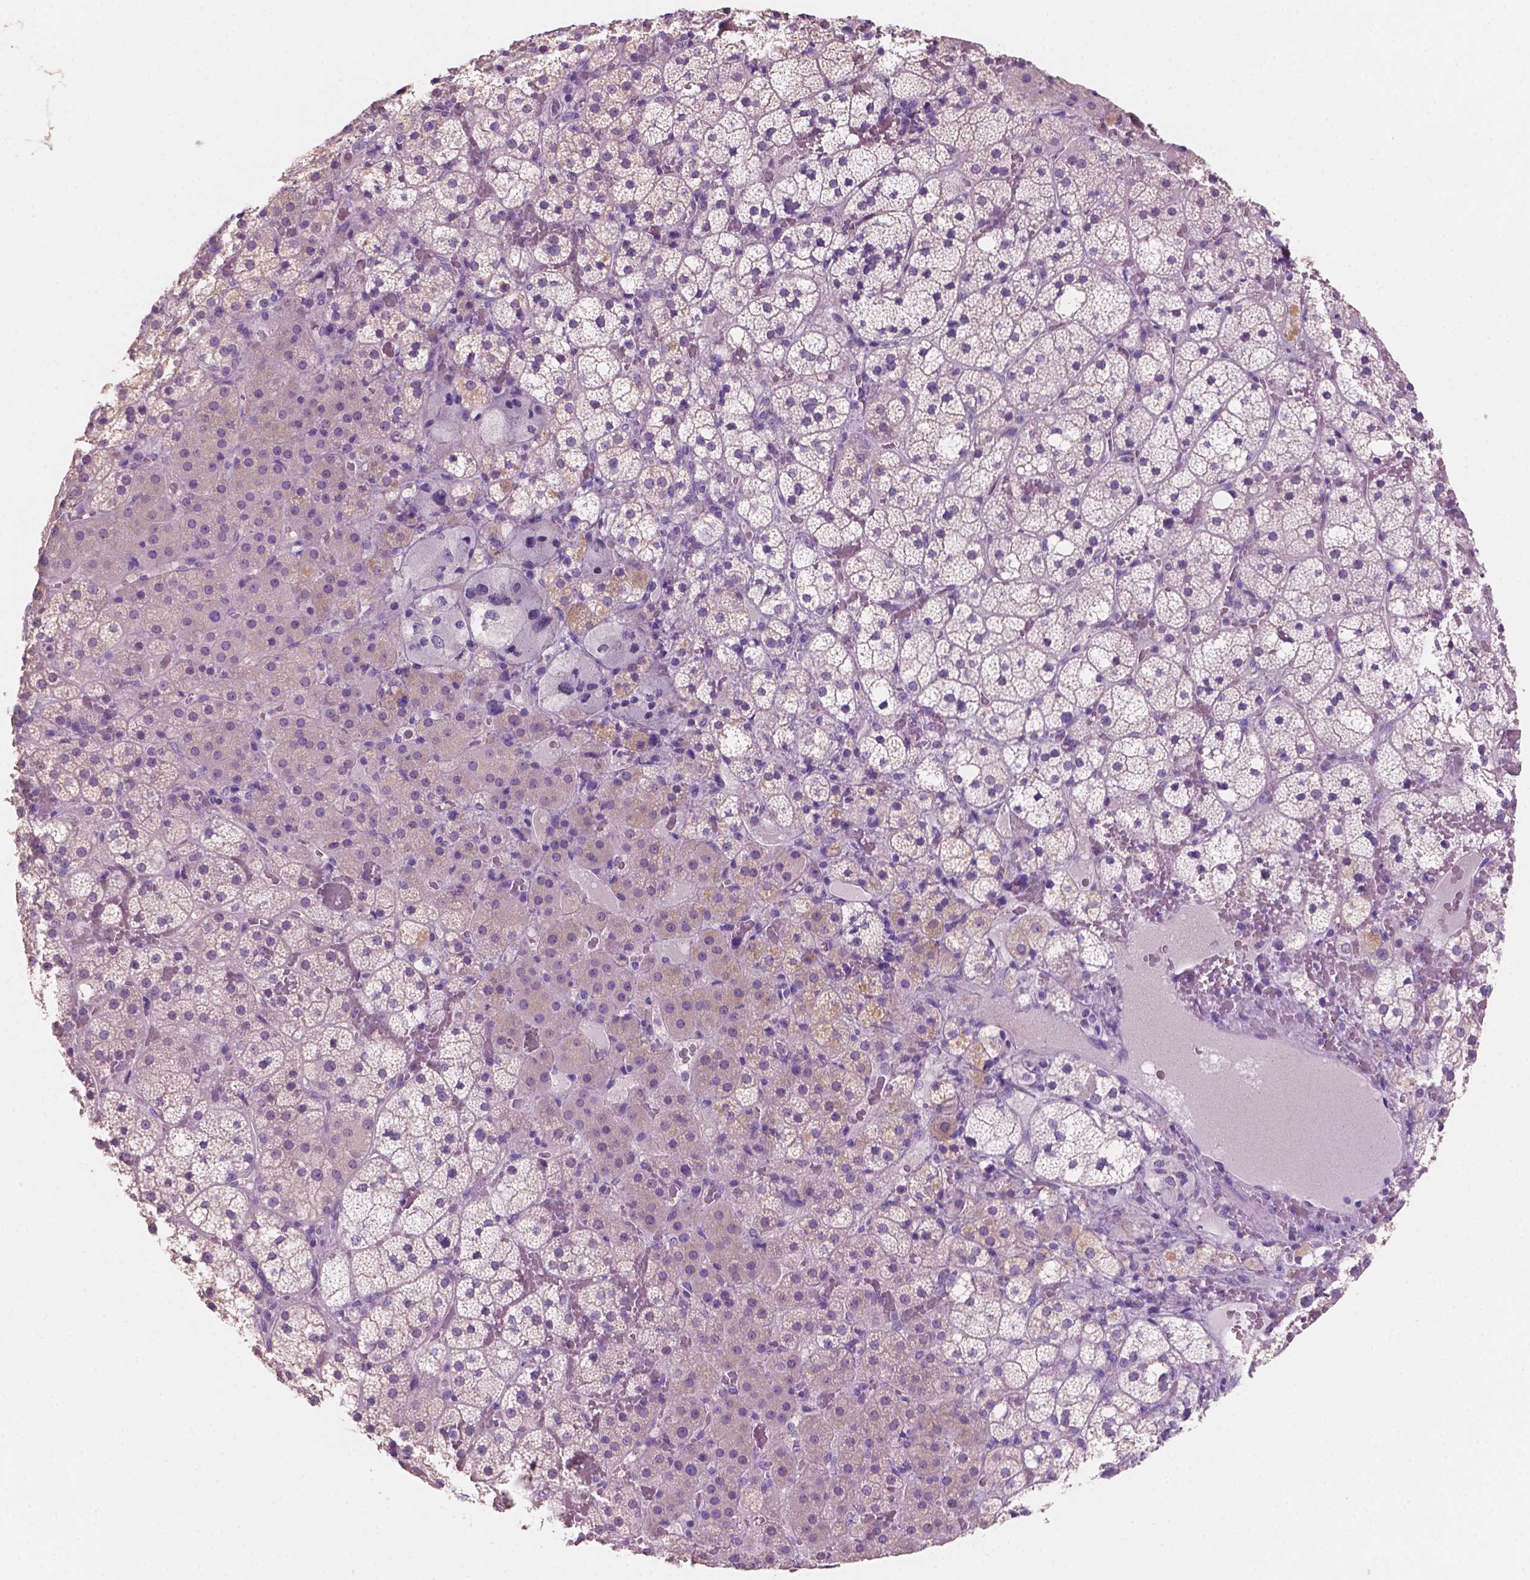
{"staining": {"intensity": "weak", "quantity": "<25%", "location": "cytoplasmic/membranous"}, "tissue": "adrenal gland", "cell_type": "Glandular cells", "image_type": "normal", "snomed": [{"axis": "morphology", "description": "Normal tissue, NOS"}, {"axis": "topography", "description": "Adrenal gland"}], "caption": "Glandular cells are negative for brown protein staining in normal adrenal gland.", "gene": "SBSN", "patient": {"sex": "male", "age": 53}}